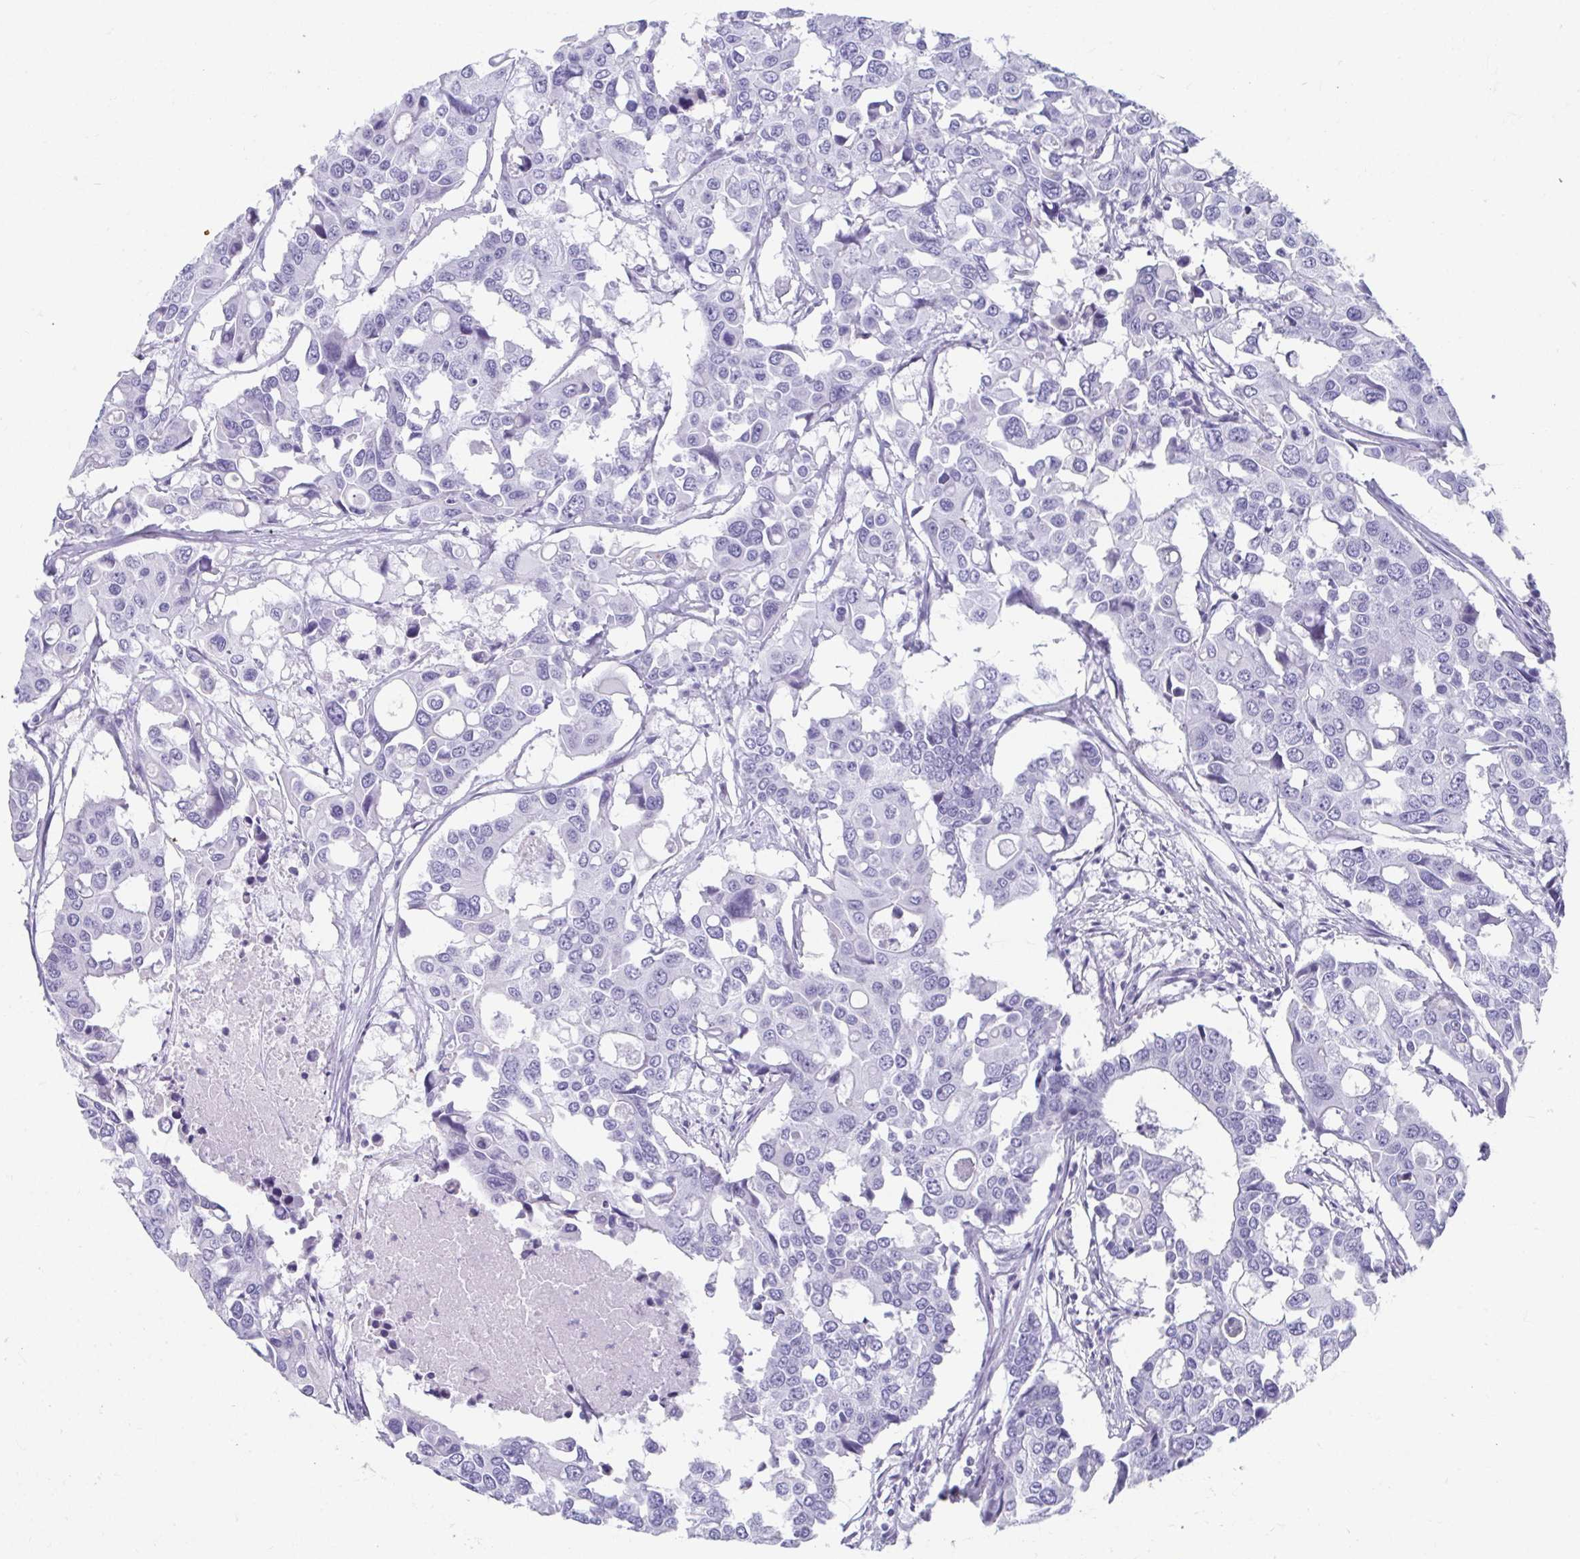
{"staining": {"intensity": "negative", "quantity": "none", "location": "none"}, "tissue": "colorectal cancer", "cell_type": "Tumor cells", "image_type": "cancer", "snomed": [{"axis": "morphology", "description": "Adenocarcinoma, NOS"}, {"axis": "topography", "description": "Colon"}], "caption": "A micrograph of colorectal adenocarcinoma stained for a protein displays no brown staining in tumor cells. (Brightfield microscopy of DAB immunohistochemistry (IHC) at high magnification).", "gene": "GHRL", "patient": {"sex": "male", "age": 77}}